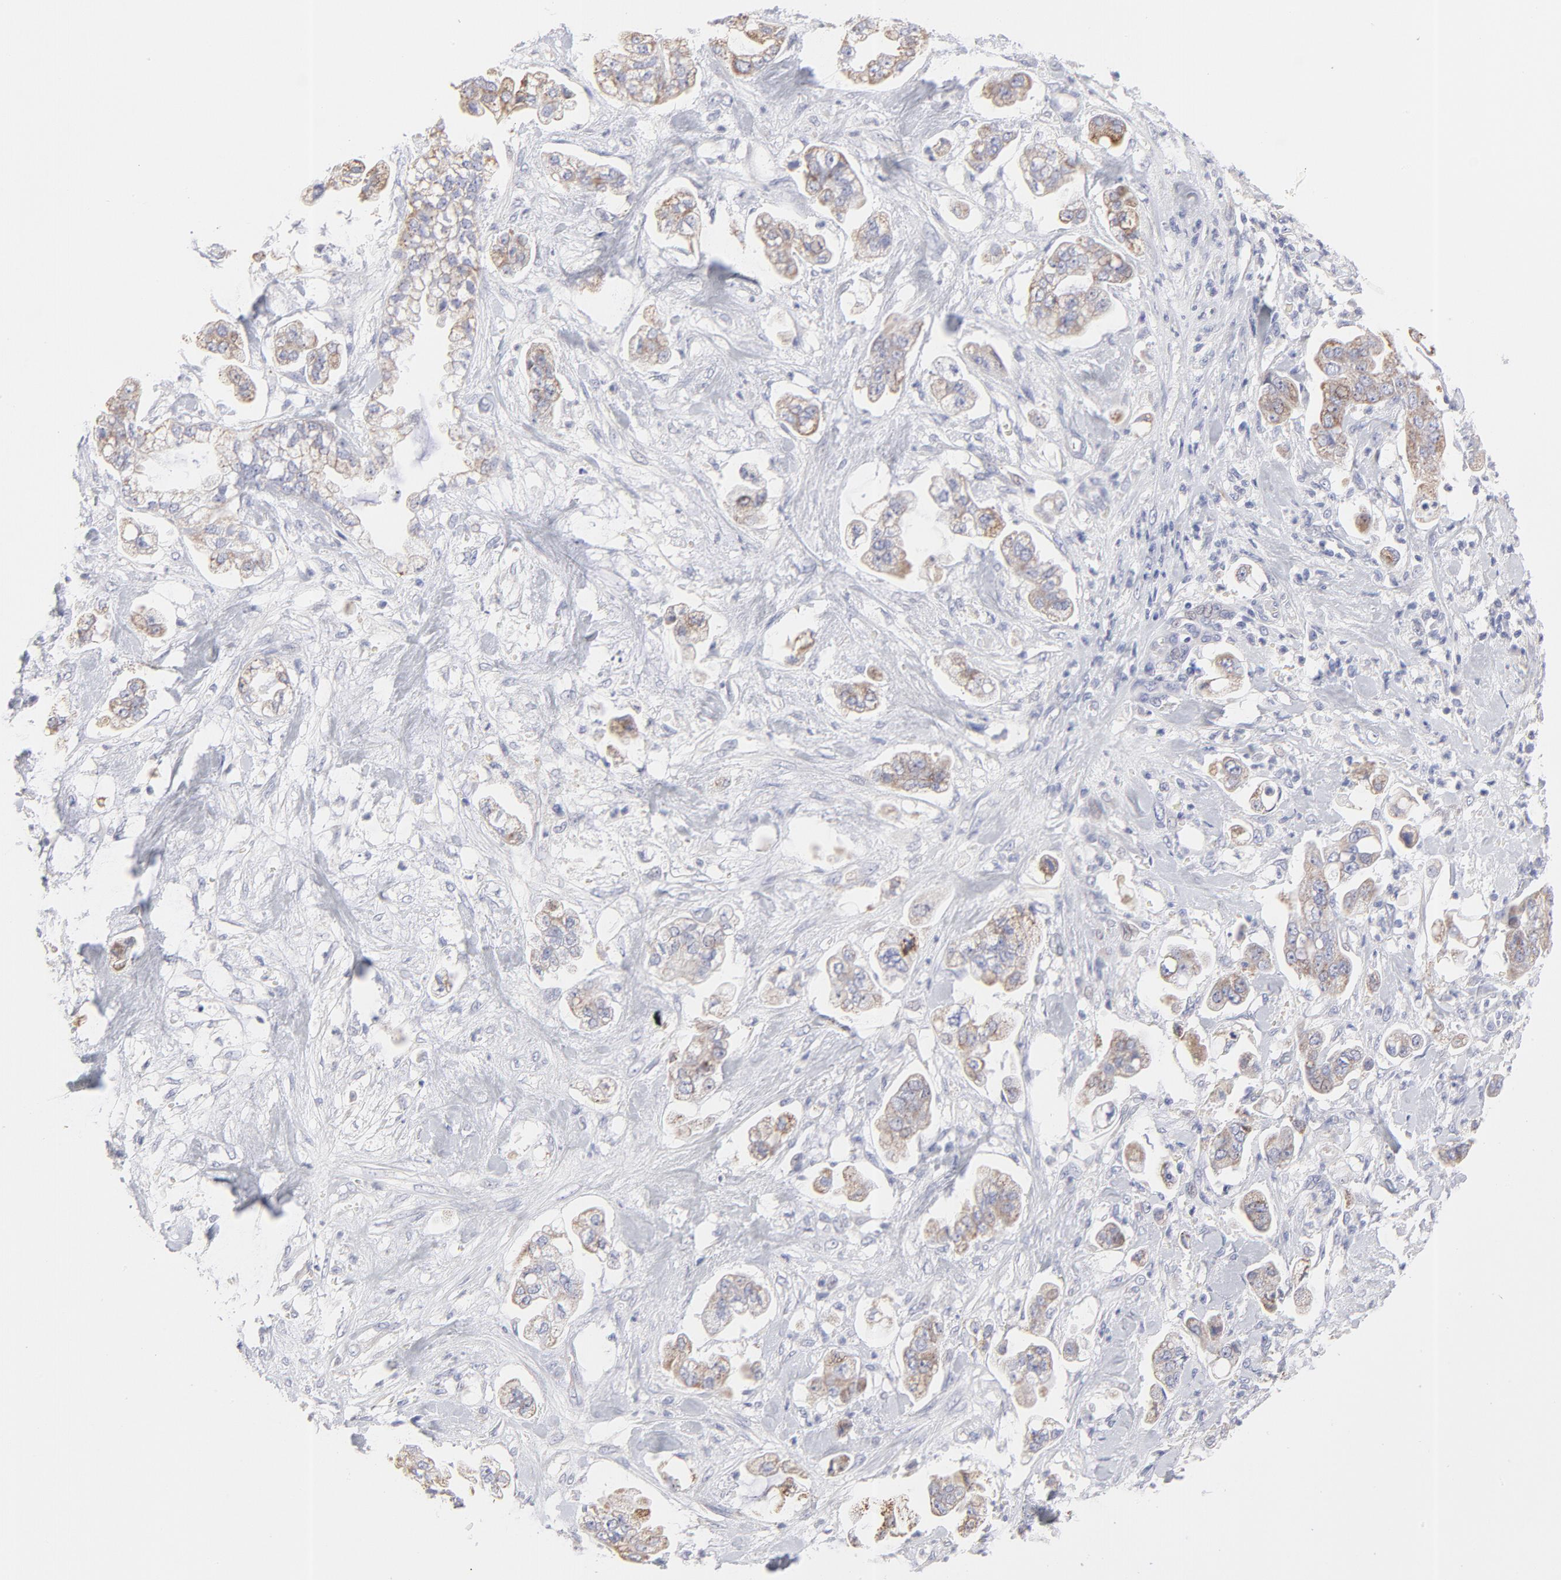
{"staining": {"intensity": "moderate", "quantity": ">75%", "location": "cytoplasmic/membranous"}, "tissue": "stomach cancer", "cell_type": "Tumor cells", "image_type": "cancer", "snomed": [{"axis": "morphology", "description": "Adenocarcinoma, NOS"}, {"axis": "topography", "description": "Stomach"}], "caption": "A brown stain shows moderate cytoplasmic/membranous positivity of a protein in stomach cancer tumor cells.", "gene": "TST", "patient": {"sex": "male", "age": 62}}